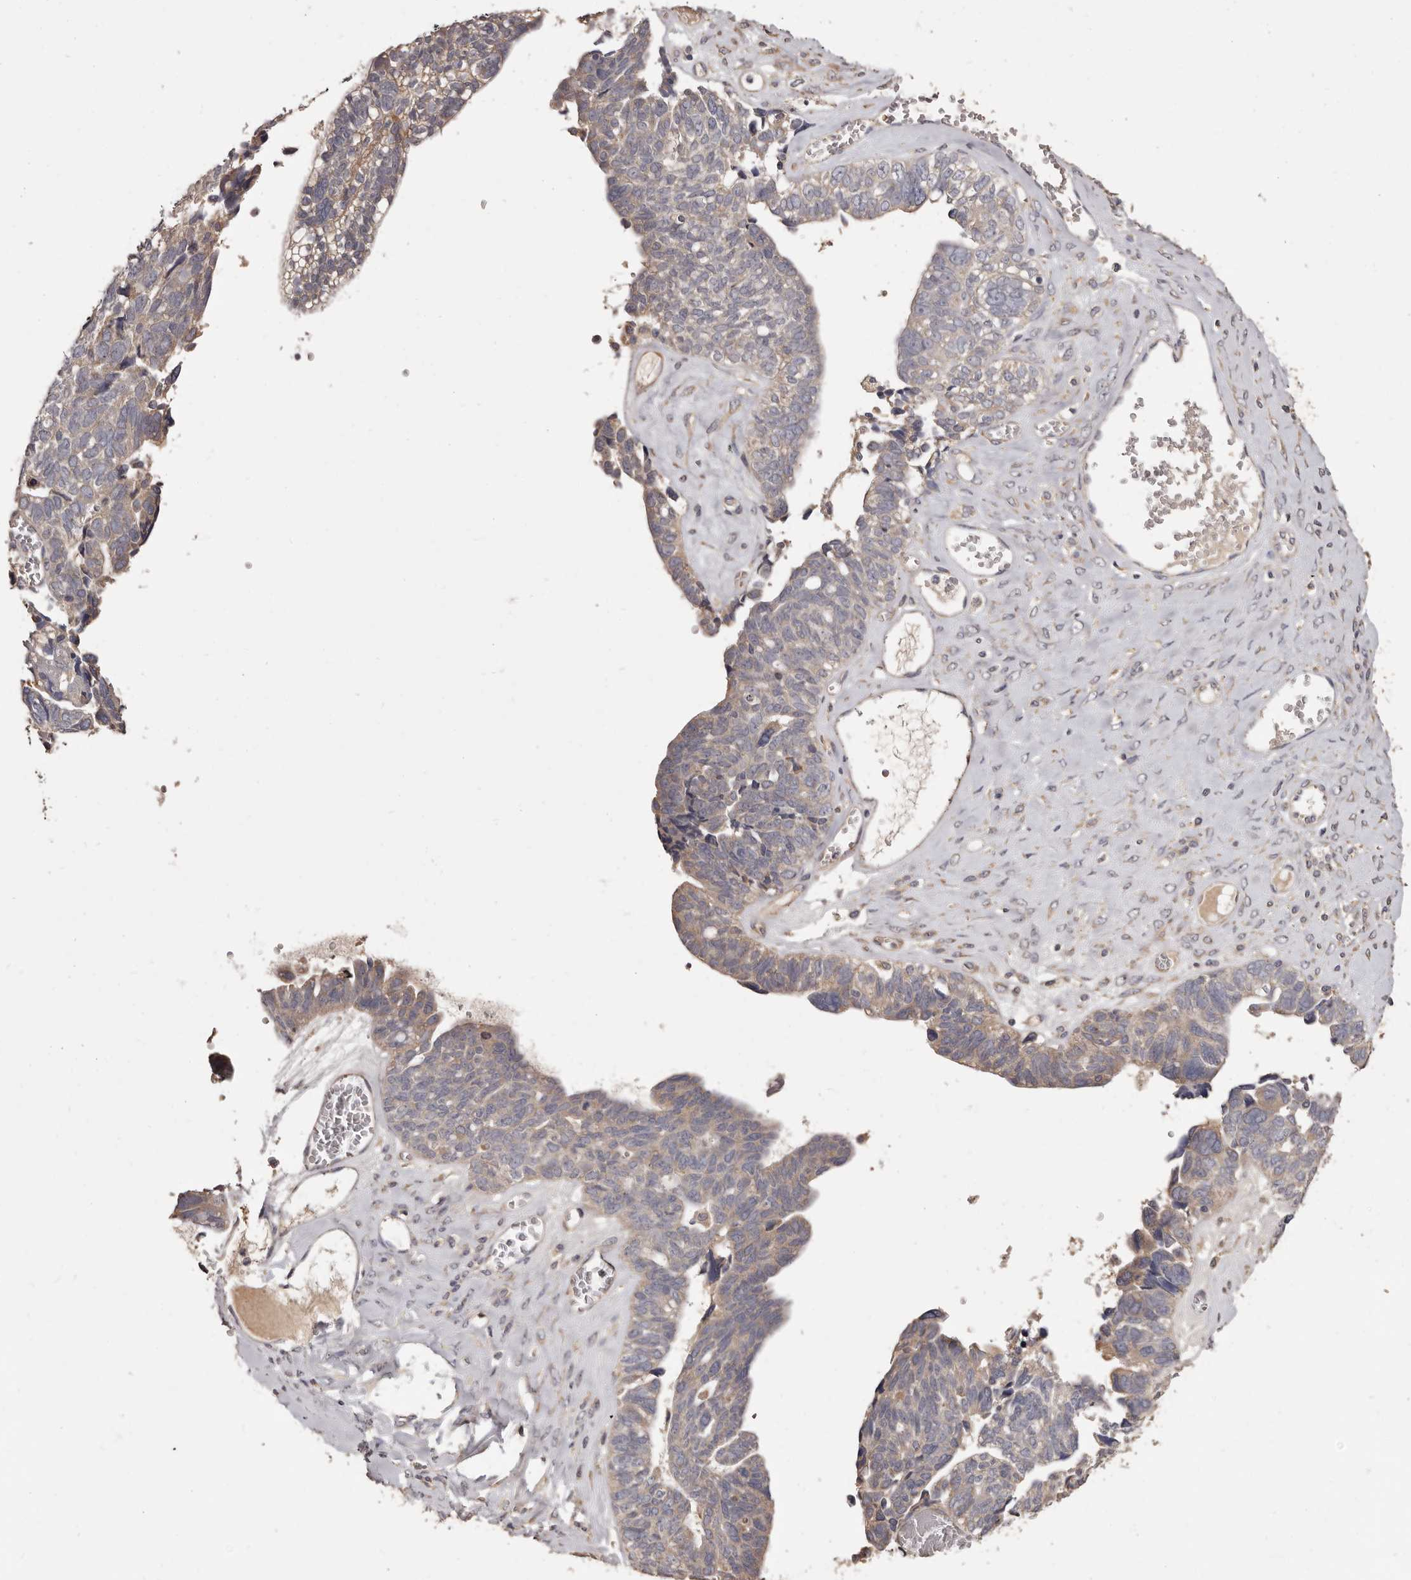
{"staining": {"intensity": "weak", "quantity": "25%-75%", "location": "cytoplasmic/membranous"}, "tissue": "ovarian cancer", "cell_type": "Tumor cells", "image_type": "cancer", "snomed": [{"axis": "morphology", "description": "Cystadenocarcinoma, serous, NOS"}, {"axis": "topography", "description": "Ovary"}], "caption": "Ovarian cancer was stained to show a protein in brown. There is low levels of weak cytoplasmic/membranous expression in about 25%-75% of tumor cells. Immunohistochemistry (ihc) stains the protein in brown and the nuclei are stained blue.", "gene": "ETNK1", "patient": {"sex": "female", "age": 79}}